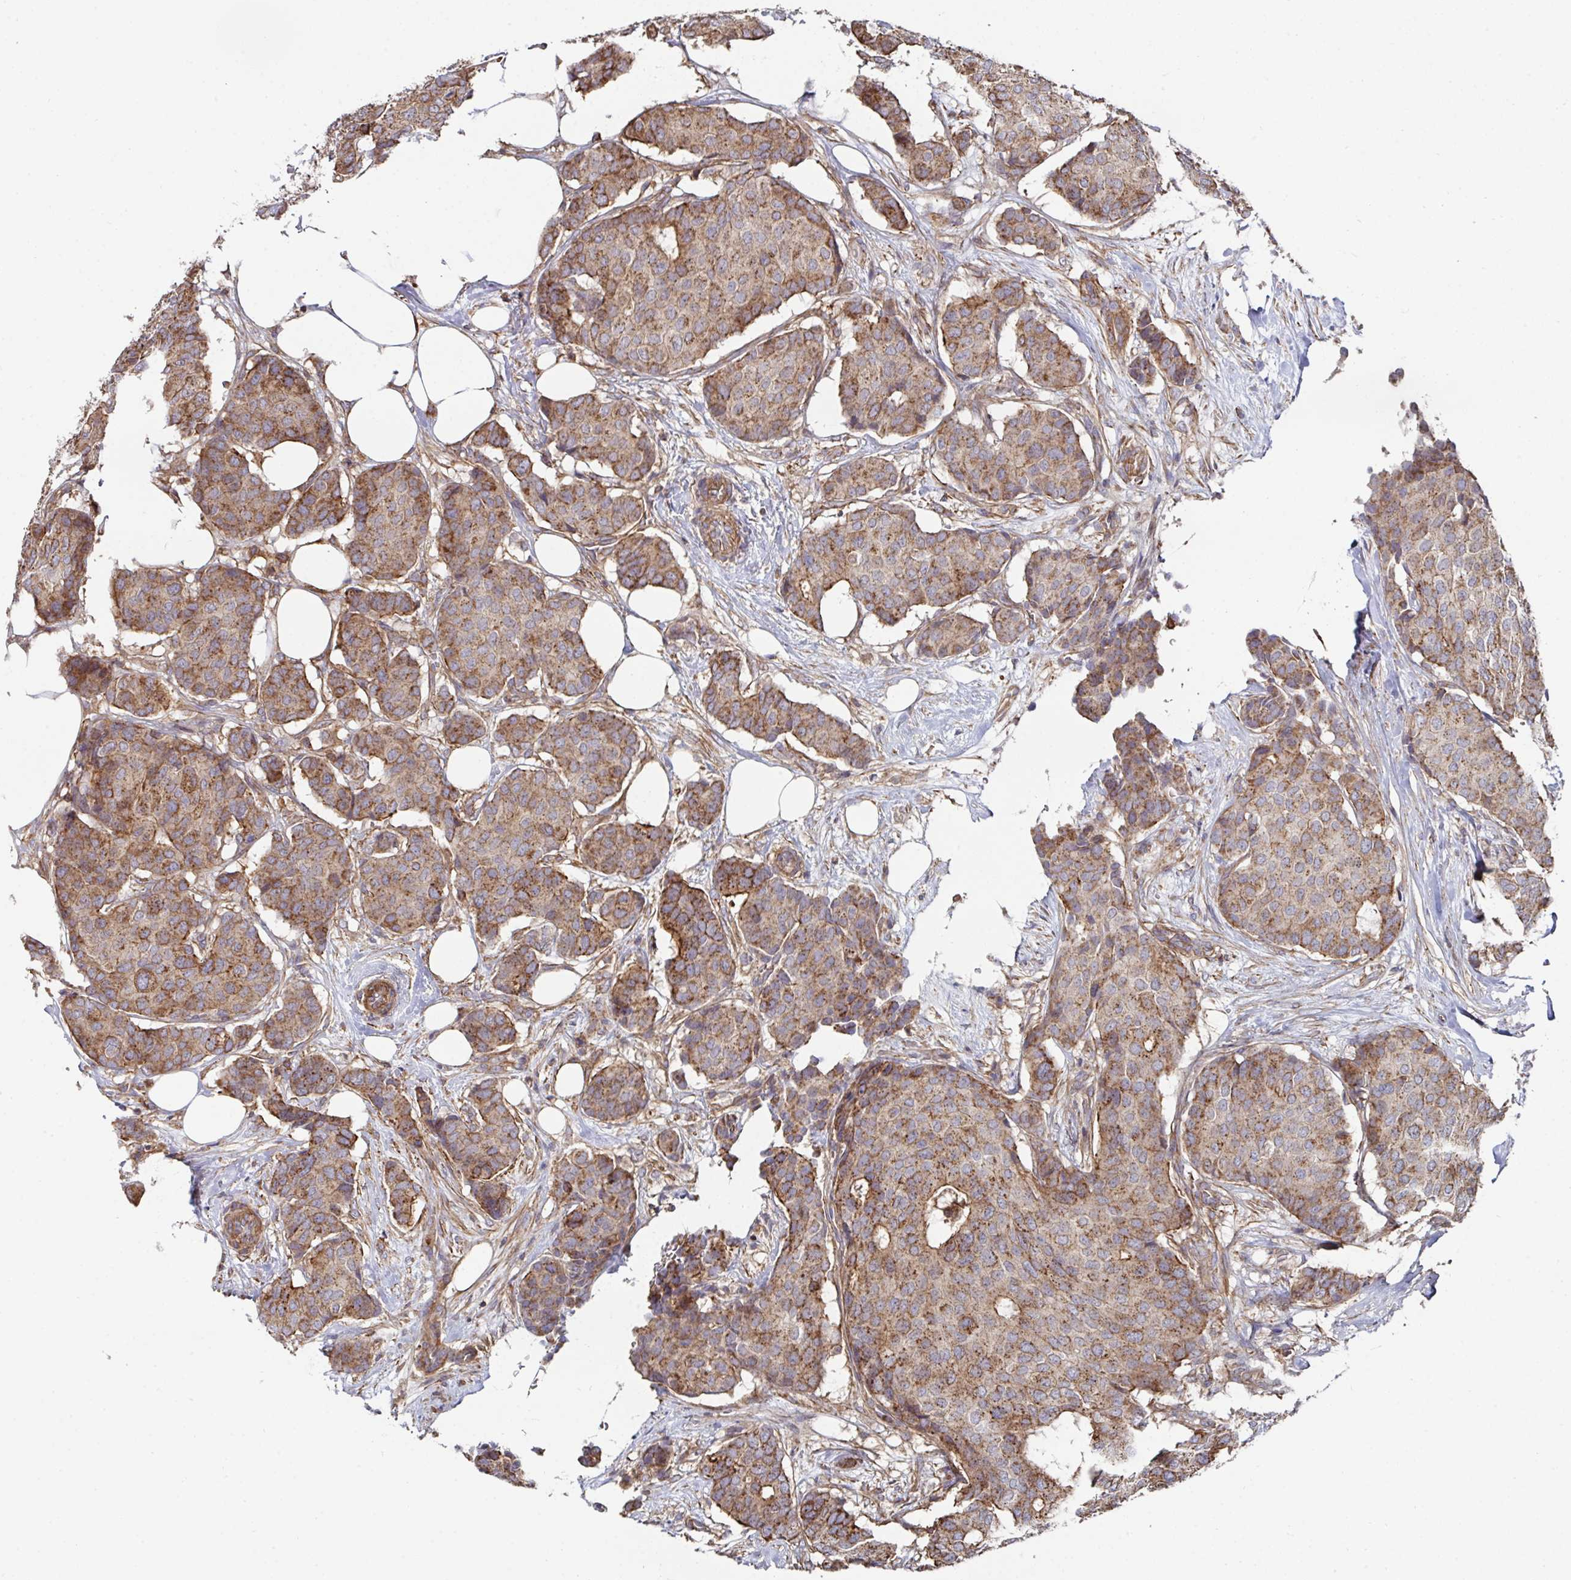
{"staining": {"intensity": "moderate", "quantity": ">75%", "location": "cytoplasmic/membranous"}, "tissue": "breast cancer", "cell_type": "Tumor cells", "image_type": "cancer", "snomed": [{"axis": "morphology", "description": "Duct carcinoma"}, {"axis": "topography", "description": "Breast"}], "caption": "The immunohistochemical stain labels moderate cytoplasmic/membranous expression in tumor cells of breast infiltrating ductal carcinoma tissue.", "gene": "DZANK1", "patient": {"sex": "female", "age": 75}}